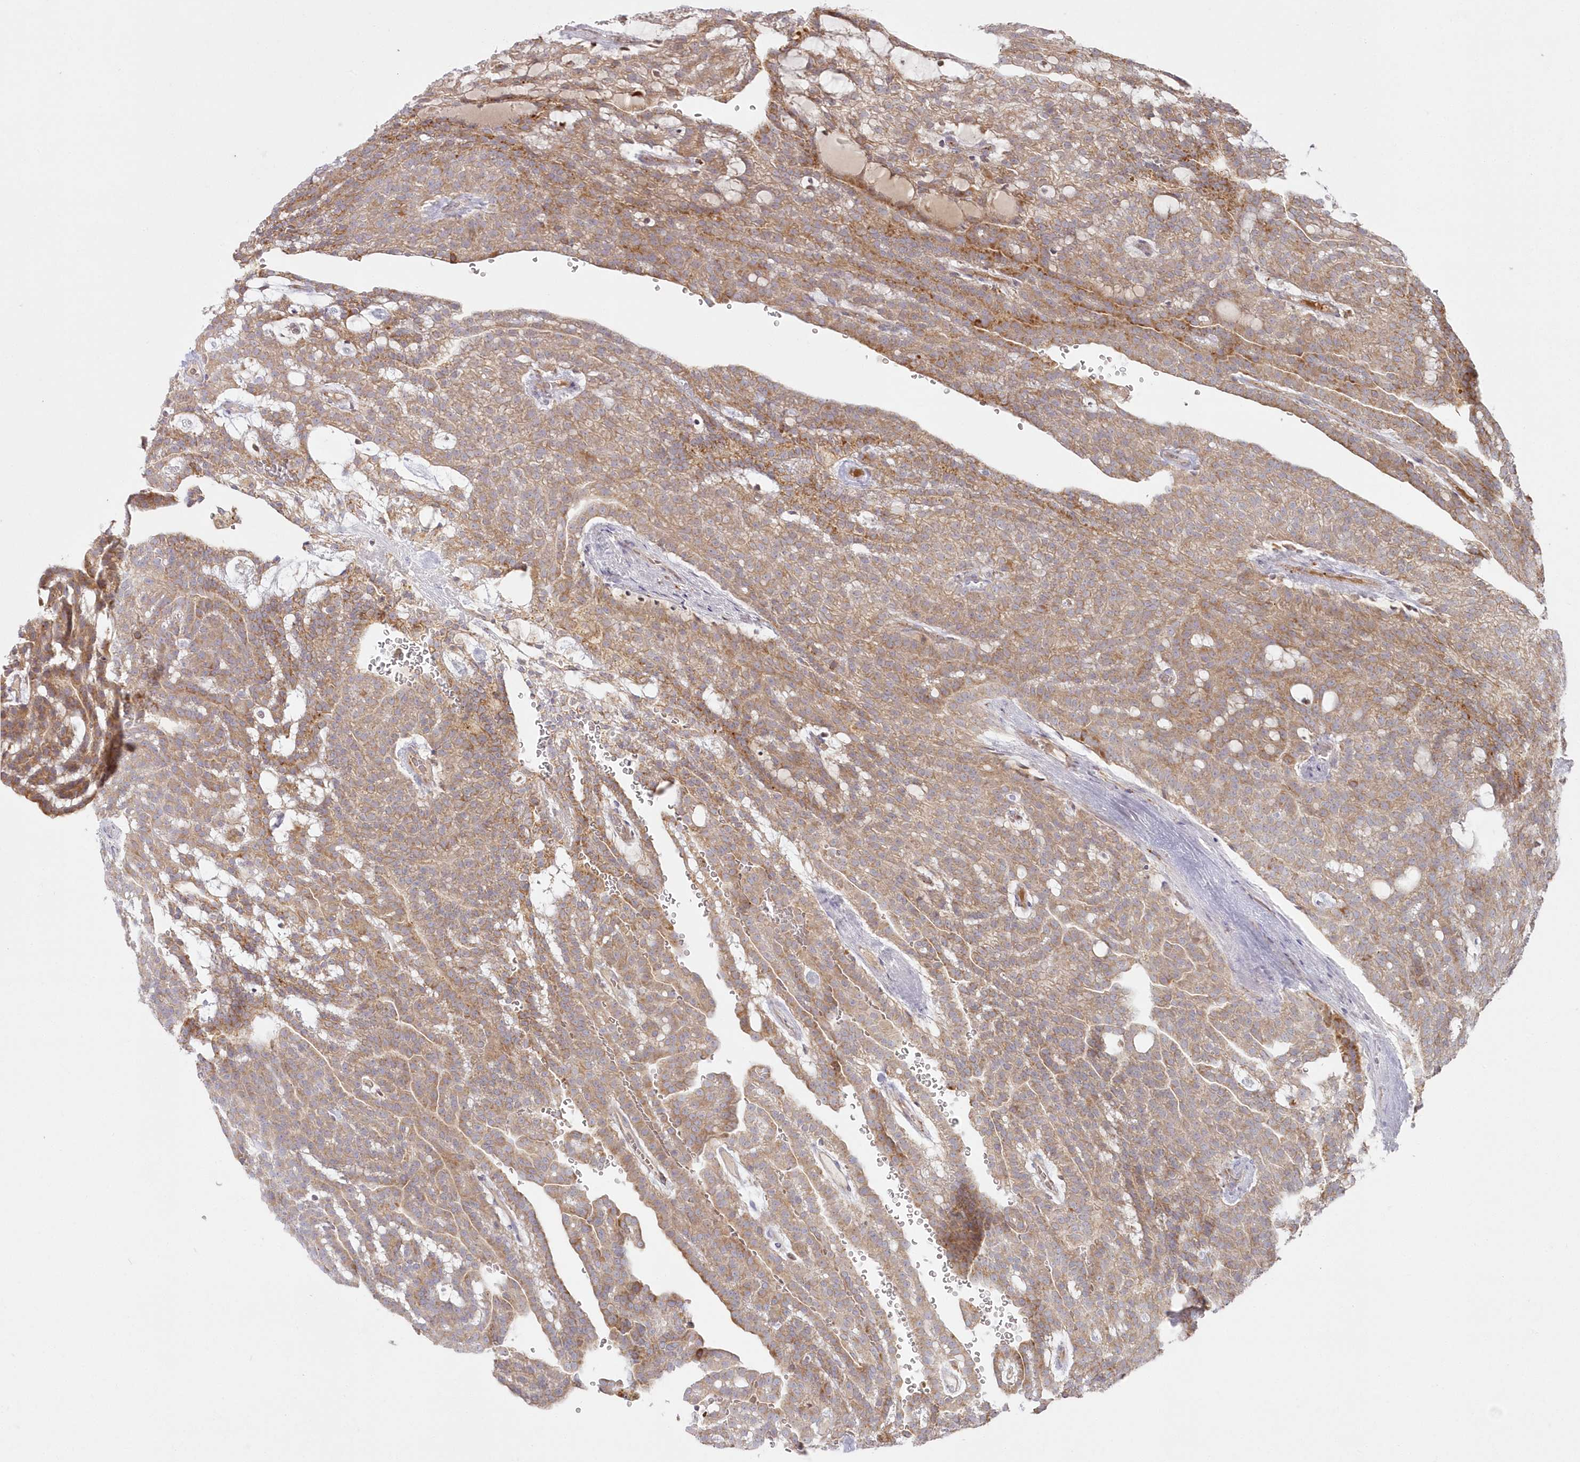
{"staining": {"intensity": "moderate", "quantity": ">75%", "location": "cytoplasmic/membranous"}, "tissue": "renal cancer", "cell_type": "Tumor cells", "image_type": "cancer", "snomed": [{"axis": "morphology", "description": "Adenocarcinoma, NOS"}, {"axis": "topography", "description": "Kidney"}], "caption": "Moderate cytoplasmic/membranous positivity is identified in about >75% of tumor cells in renal adenocarcinoma. (brown staining indicates protein expression, while blue staining denotes nuclei).", "gene": "ARSB", "patient": {"sex": "male", "age": 63}}